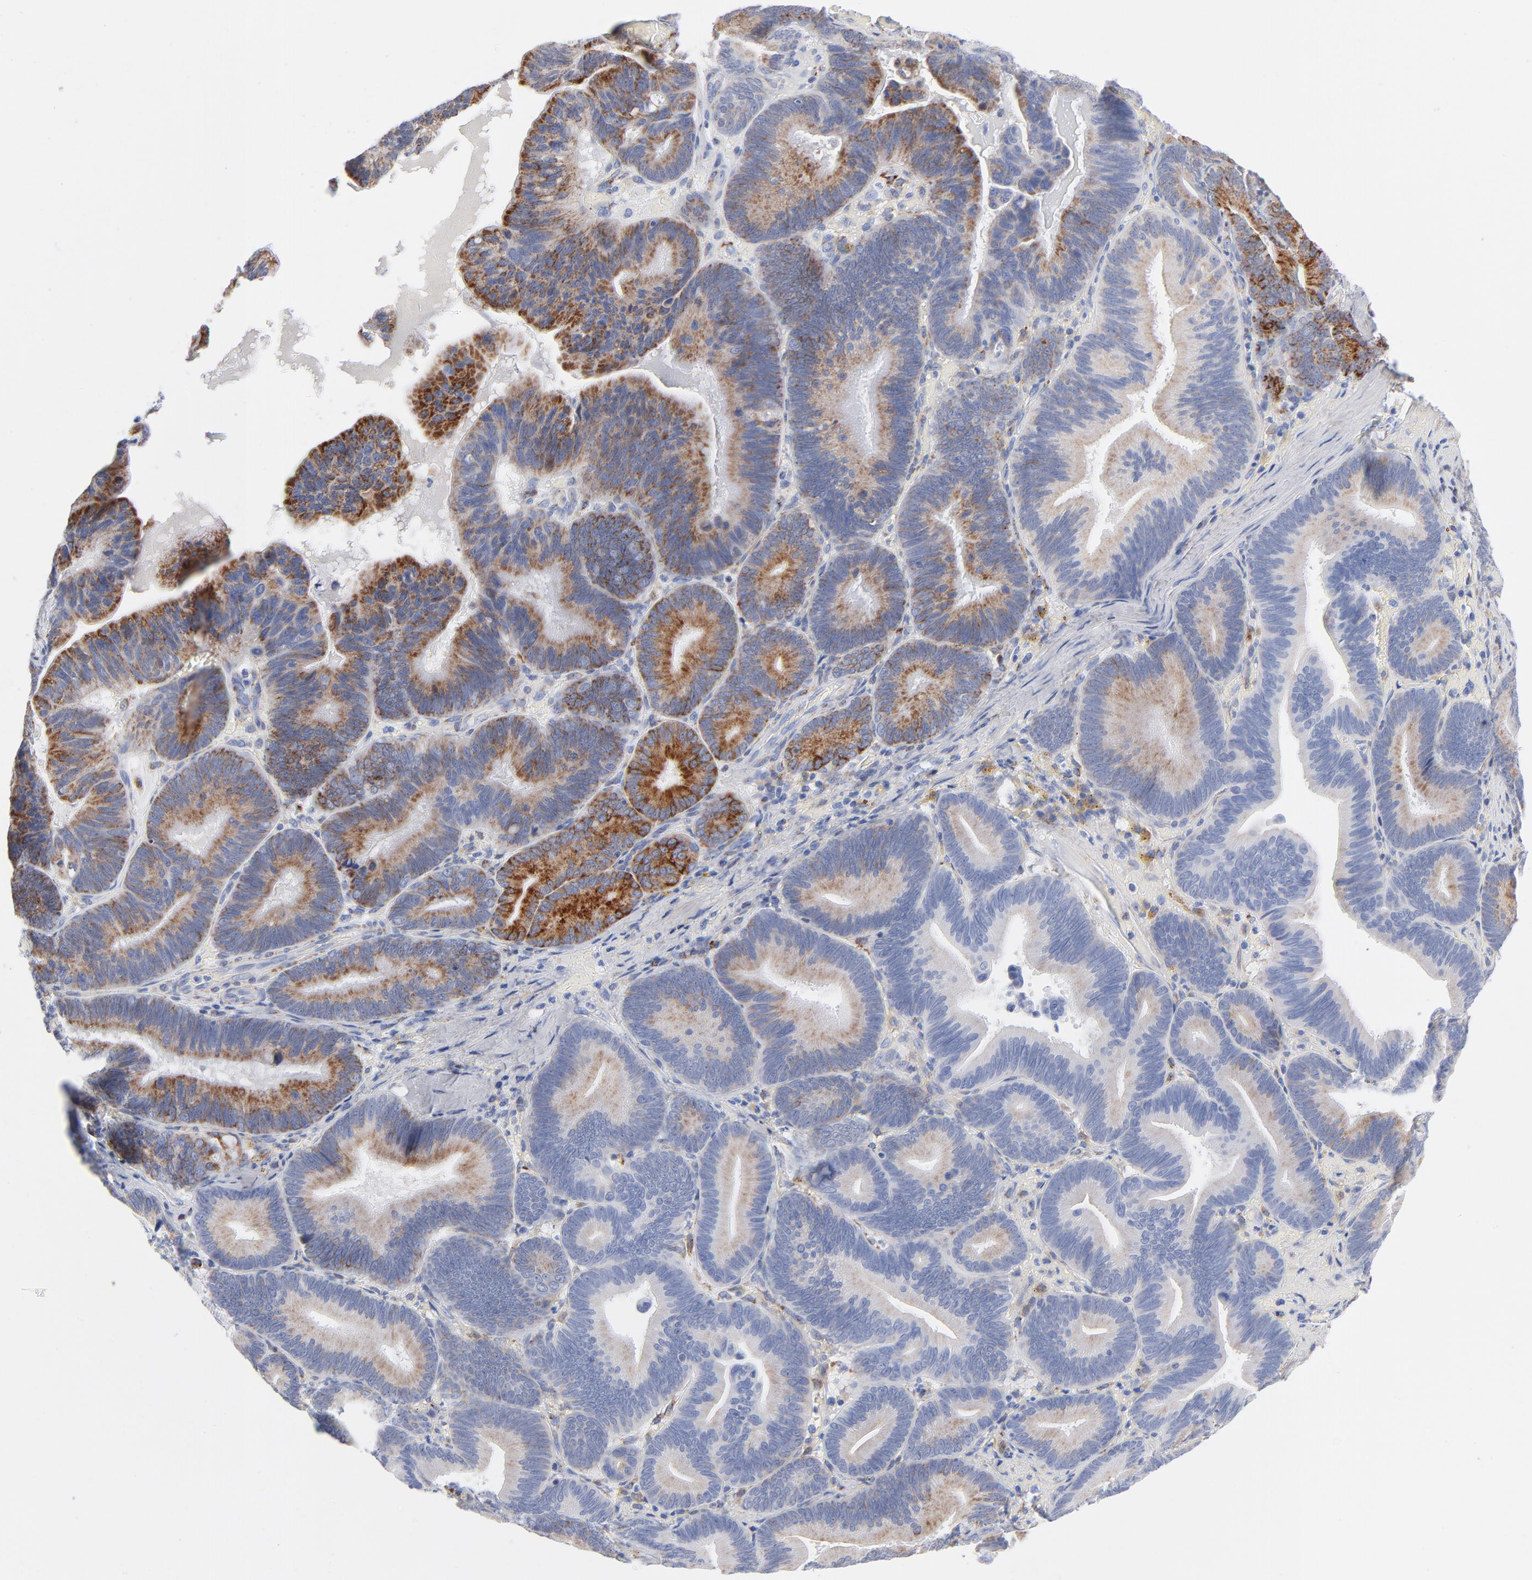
{"staining": {"intensity": "moderate", "quantity": "25%-75%", "location": "cytoplasmic/membranous"}, "tissue": "pancreatic cancer", "cell_type": "Tumor cells", "image_type": "cancer", "snomed": [{"axis": "morphology", "description": "Adenocarcinoma, NOS"}, {"axis": "topography", "description": "Pancreas"}], "caption": "DAB (3,3'-diaminobenzidine) immunohistochemical staining of pancreatic adenocarcinoma displays moderate cytoplasmic/membranous protein expression in about 25%-75% of tumor cells.", "gene": "CHCHD10", "patient": {"sex": "male", "age": 82}}